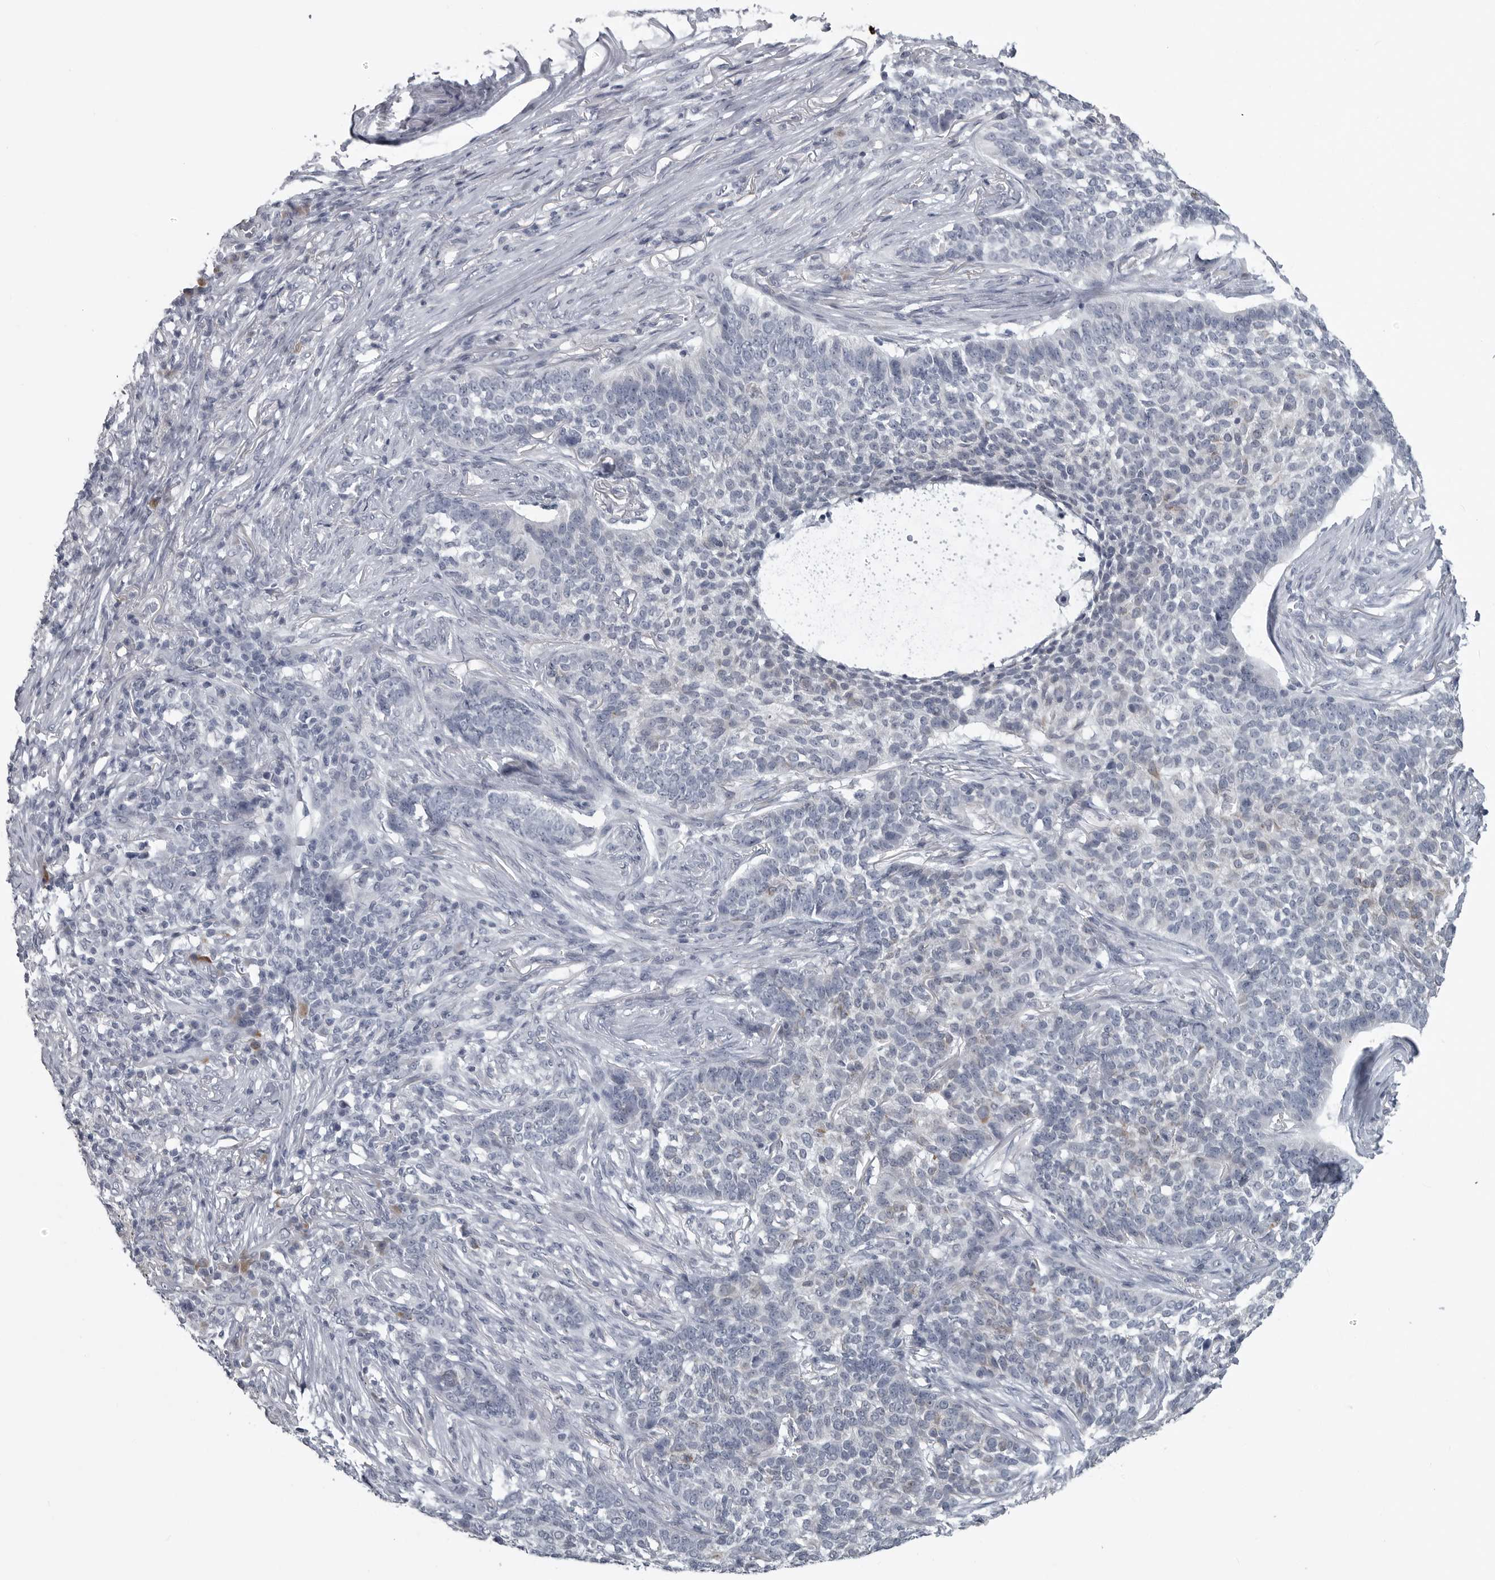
{"staining": {"intensity": "negative", "quantity": "none", "location": "none"}, "tissue": "skin cancer", "cell_type": "Tumor cells", "image_type": "cancer", "snomed": [{"axis": "morphology", "description": "Basal cell carcinoma"}, {"axis": "topography", "description": "Skin"}], "caption": "An immunohistochemistry image of skin cancer is shown. There is no staining in tumor cells of skin cancer.", "gene": "MYOC", "patient": {"sex": "male", "age": 85}}